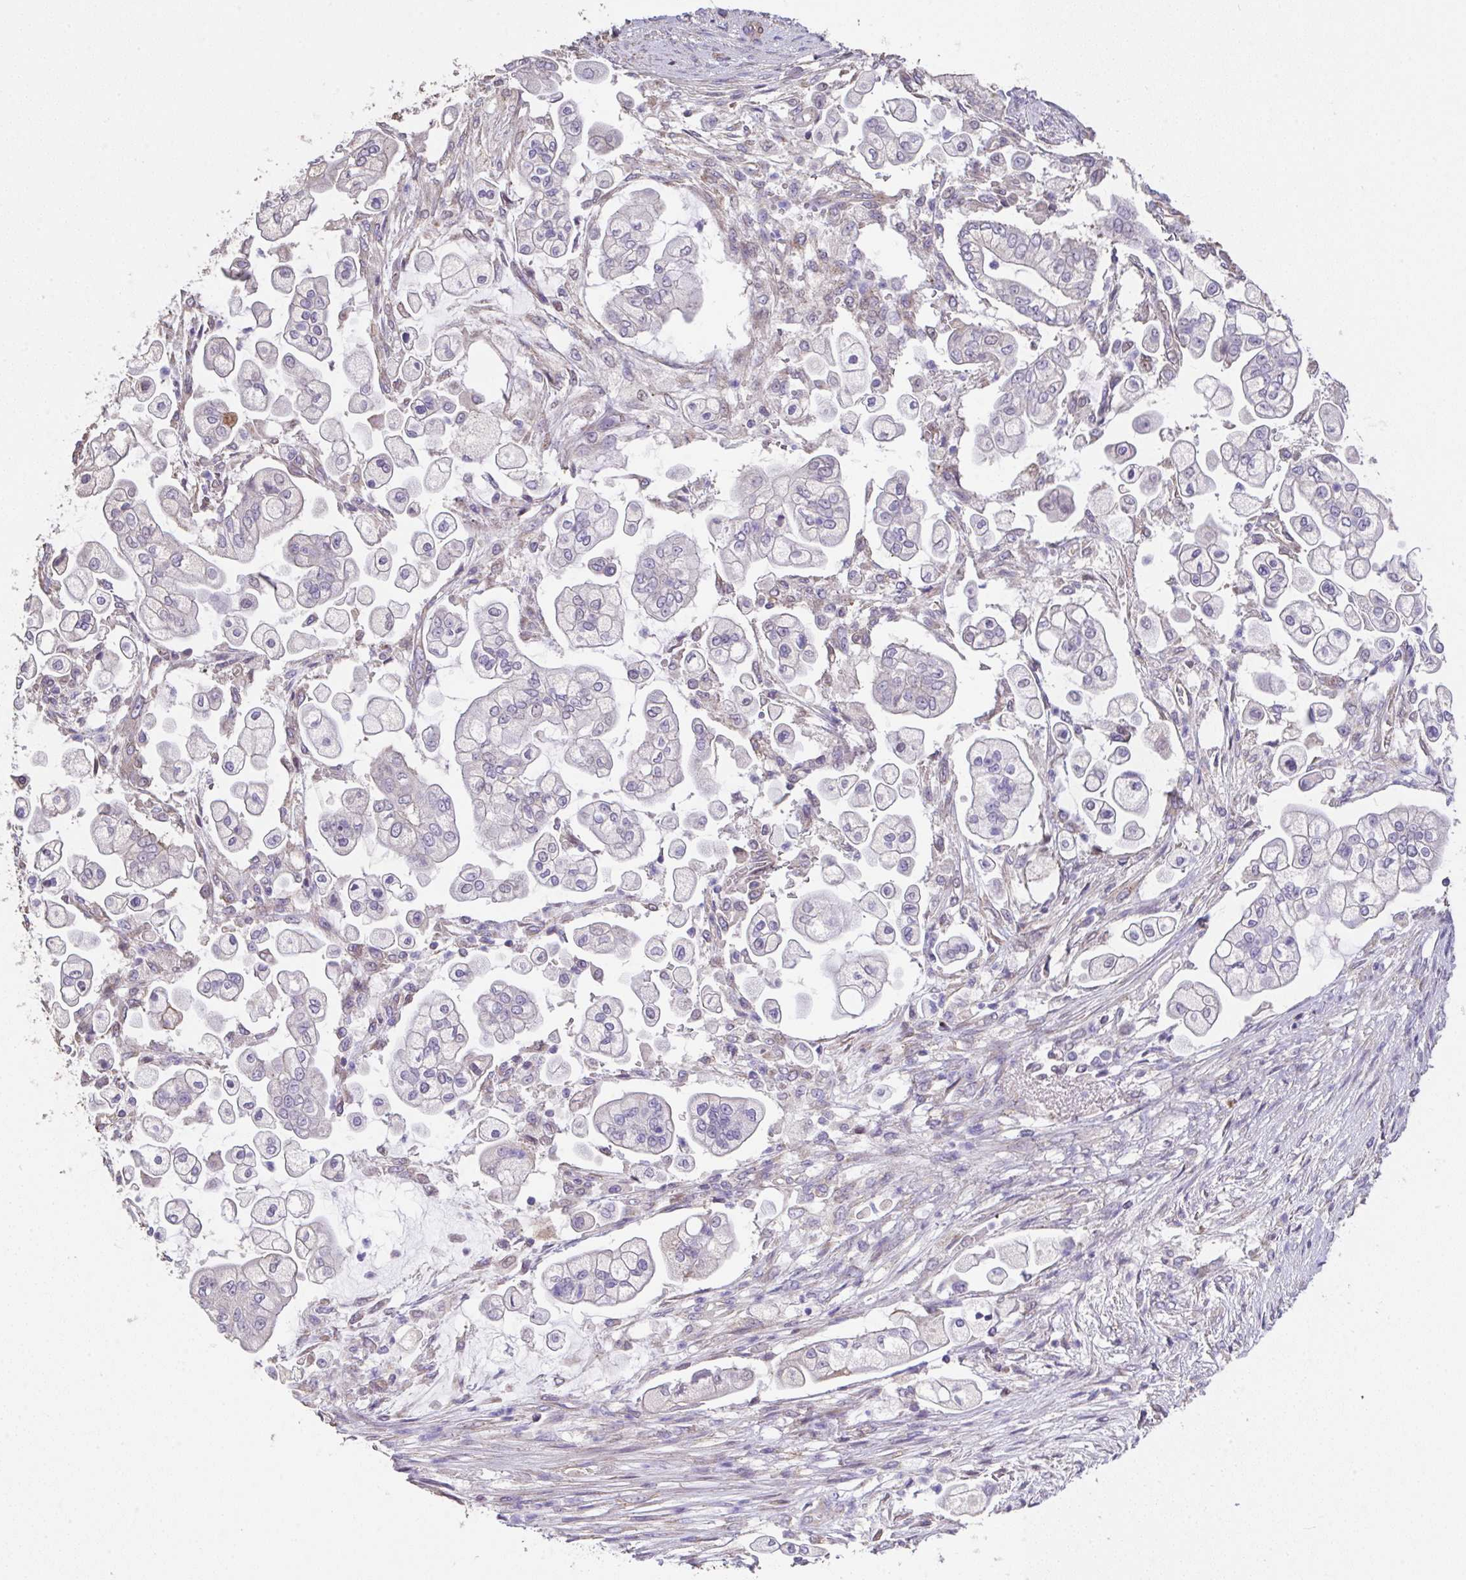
{"staining": {"intensity": "negative", "quantity": "none", "location": "none"}, "tissue": "pancreatic cancer", "cell_type": "Tumor cells", "image_type": "cancer", "snomed": [{"axis": "morphology", "description": "Adenocarcinoma, NOS"}, {"axis": "topography", "description": "Pancreas"}], "caption": "Immunohistochemistry of human pancreatic cancer (adenocarcinoma) shows no expression in tumor cells.", "gene": "RUNDC3B", "patient": {"sex": "female", "age": 69}}